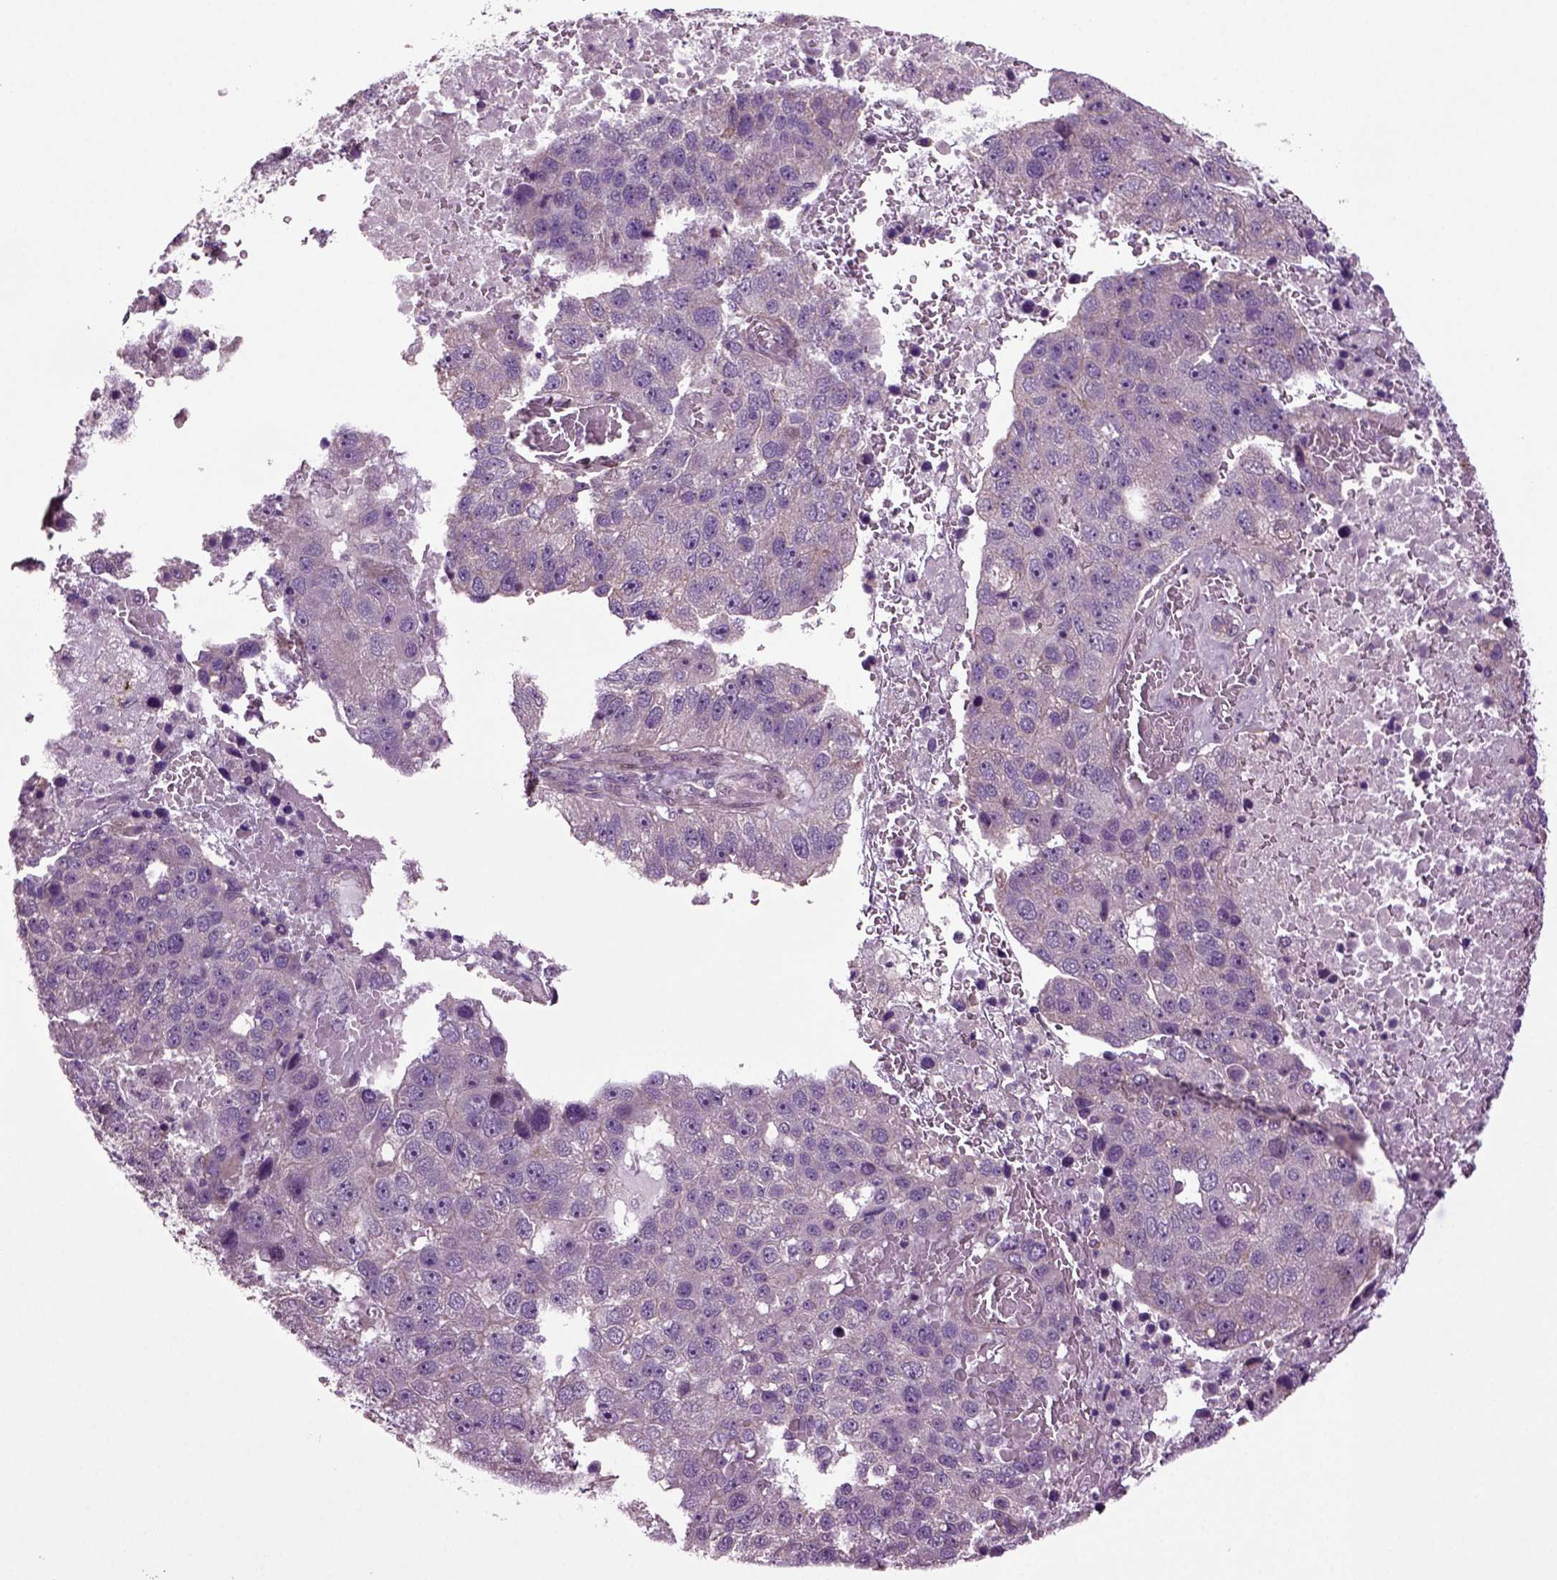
{"staining": {"intensity": "weak", "quantity": "<25%", "location": "cytoplasmic/membranous"}, "tissue": "pancreatic cancer", "cell_type": "Tumor cells", "image_type": "cancer", "snomed": [{"axis": "morphology", "description": "Adenocarcinoma, NOS"}, {"axis": "topography", "description": "Pancreas"}], "caption": "DAB (3,3'-diaminobenzidine) immunohistochemical staining of pancreatic adenocarcinoma shows no significant expression in tumor cells.", "gene": "HAGHL", "patient": {"sex": "female", "age": 61}}